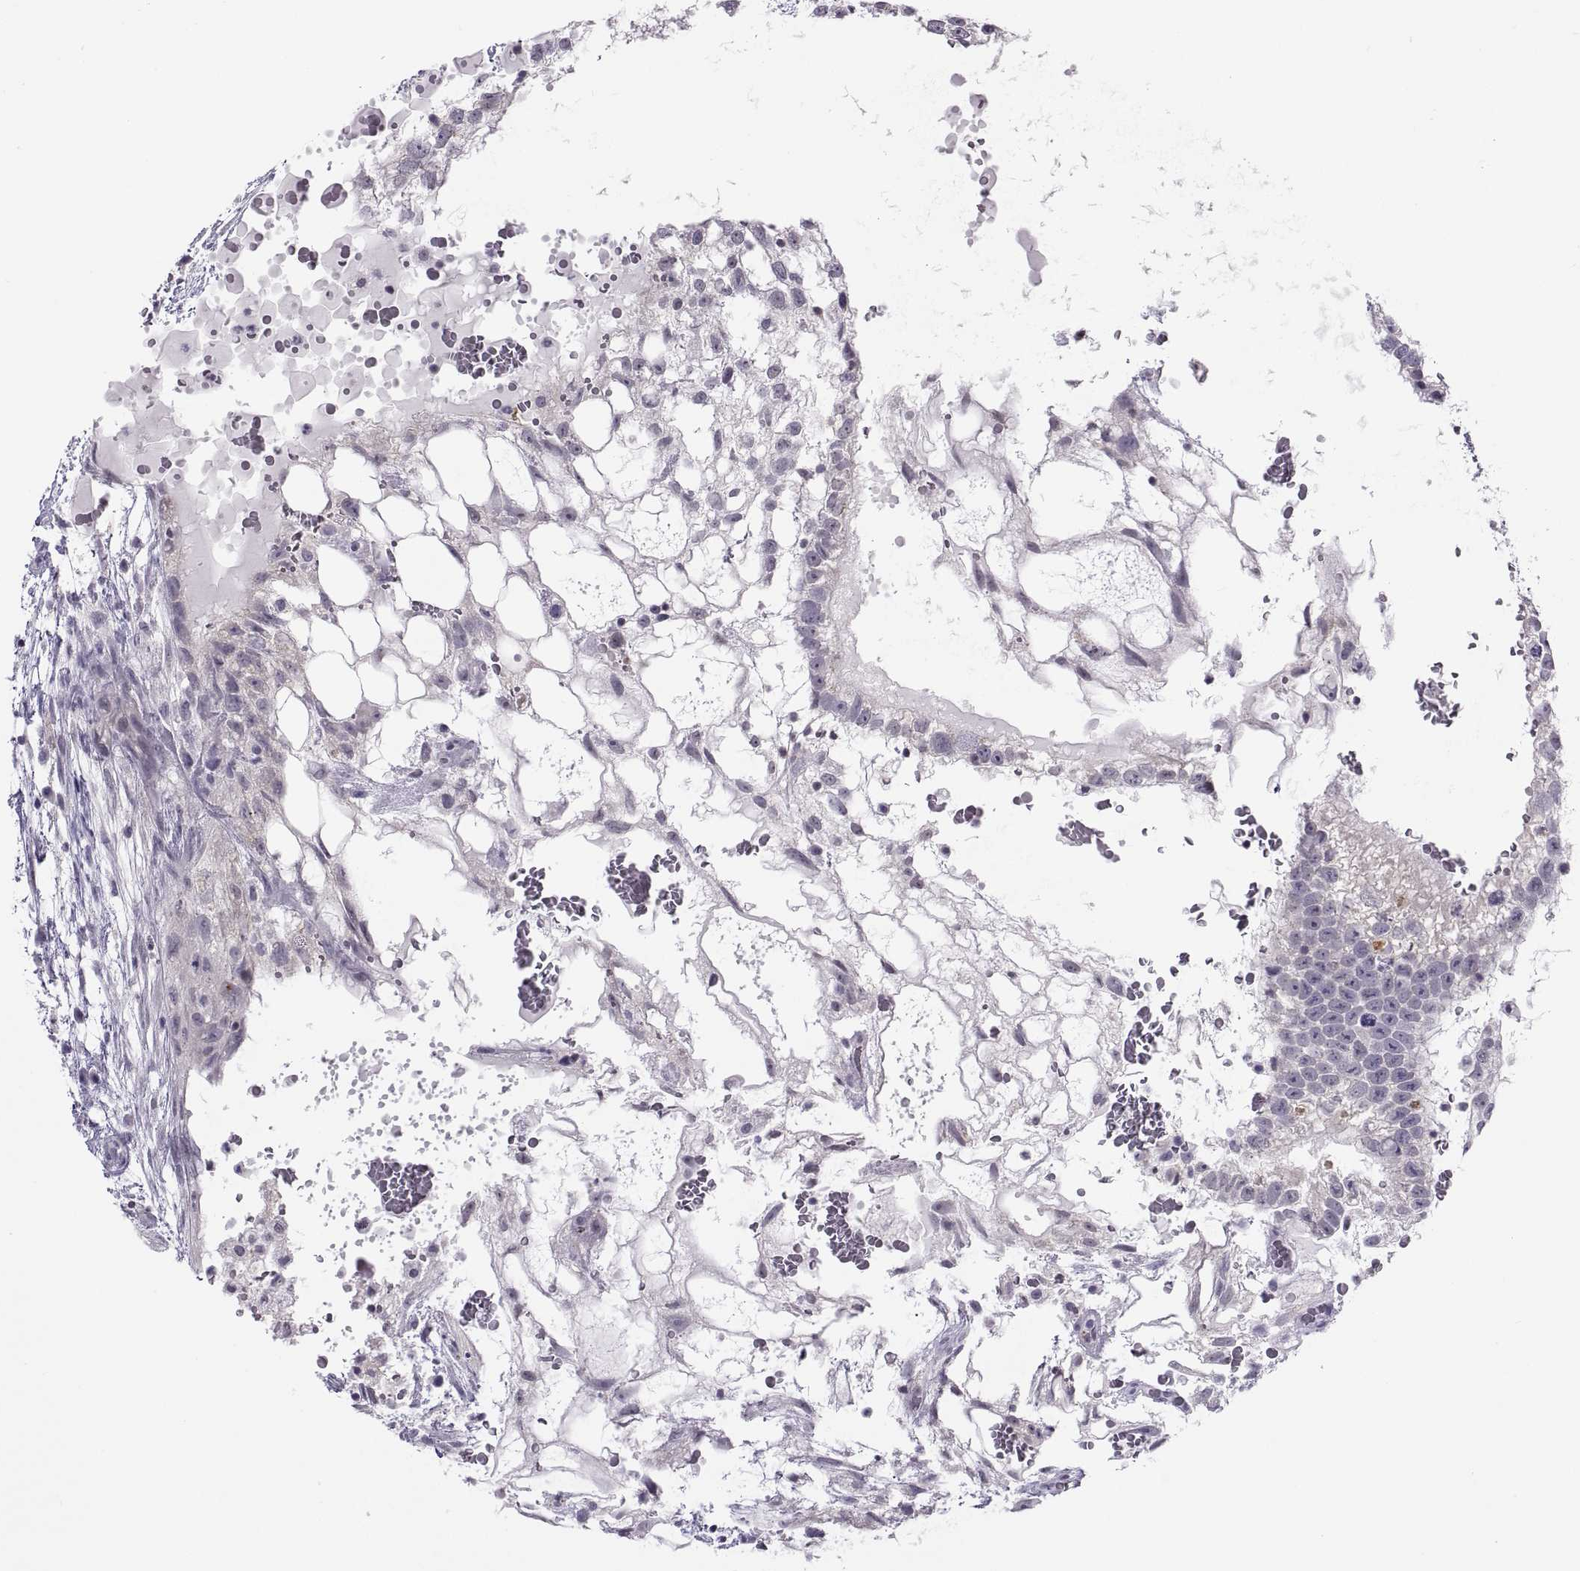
{"staining": {"intensity": "negative", "quantity": "none", "location": "none"}, "tissue": "testis cancer", "cell_type": "Tumor cells", "image_type": "cancer", "snomed": [{"axis": "morphology", "description": "Normal tissue, NOS"}, {"axis": "morphology", "description": "Carcinoma, Embryonal, NOS"}, {"axis": "topography", "description": "Testis"}], "caption": "This is an IHC image of testis embryonal carcinoma. There is no expression in tumor cells.", "gene": "TTC21A", "patient": {"sex": "male", "age": 32}}